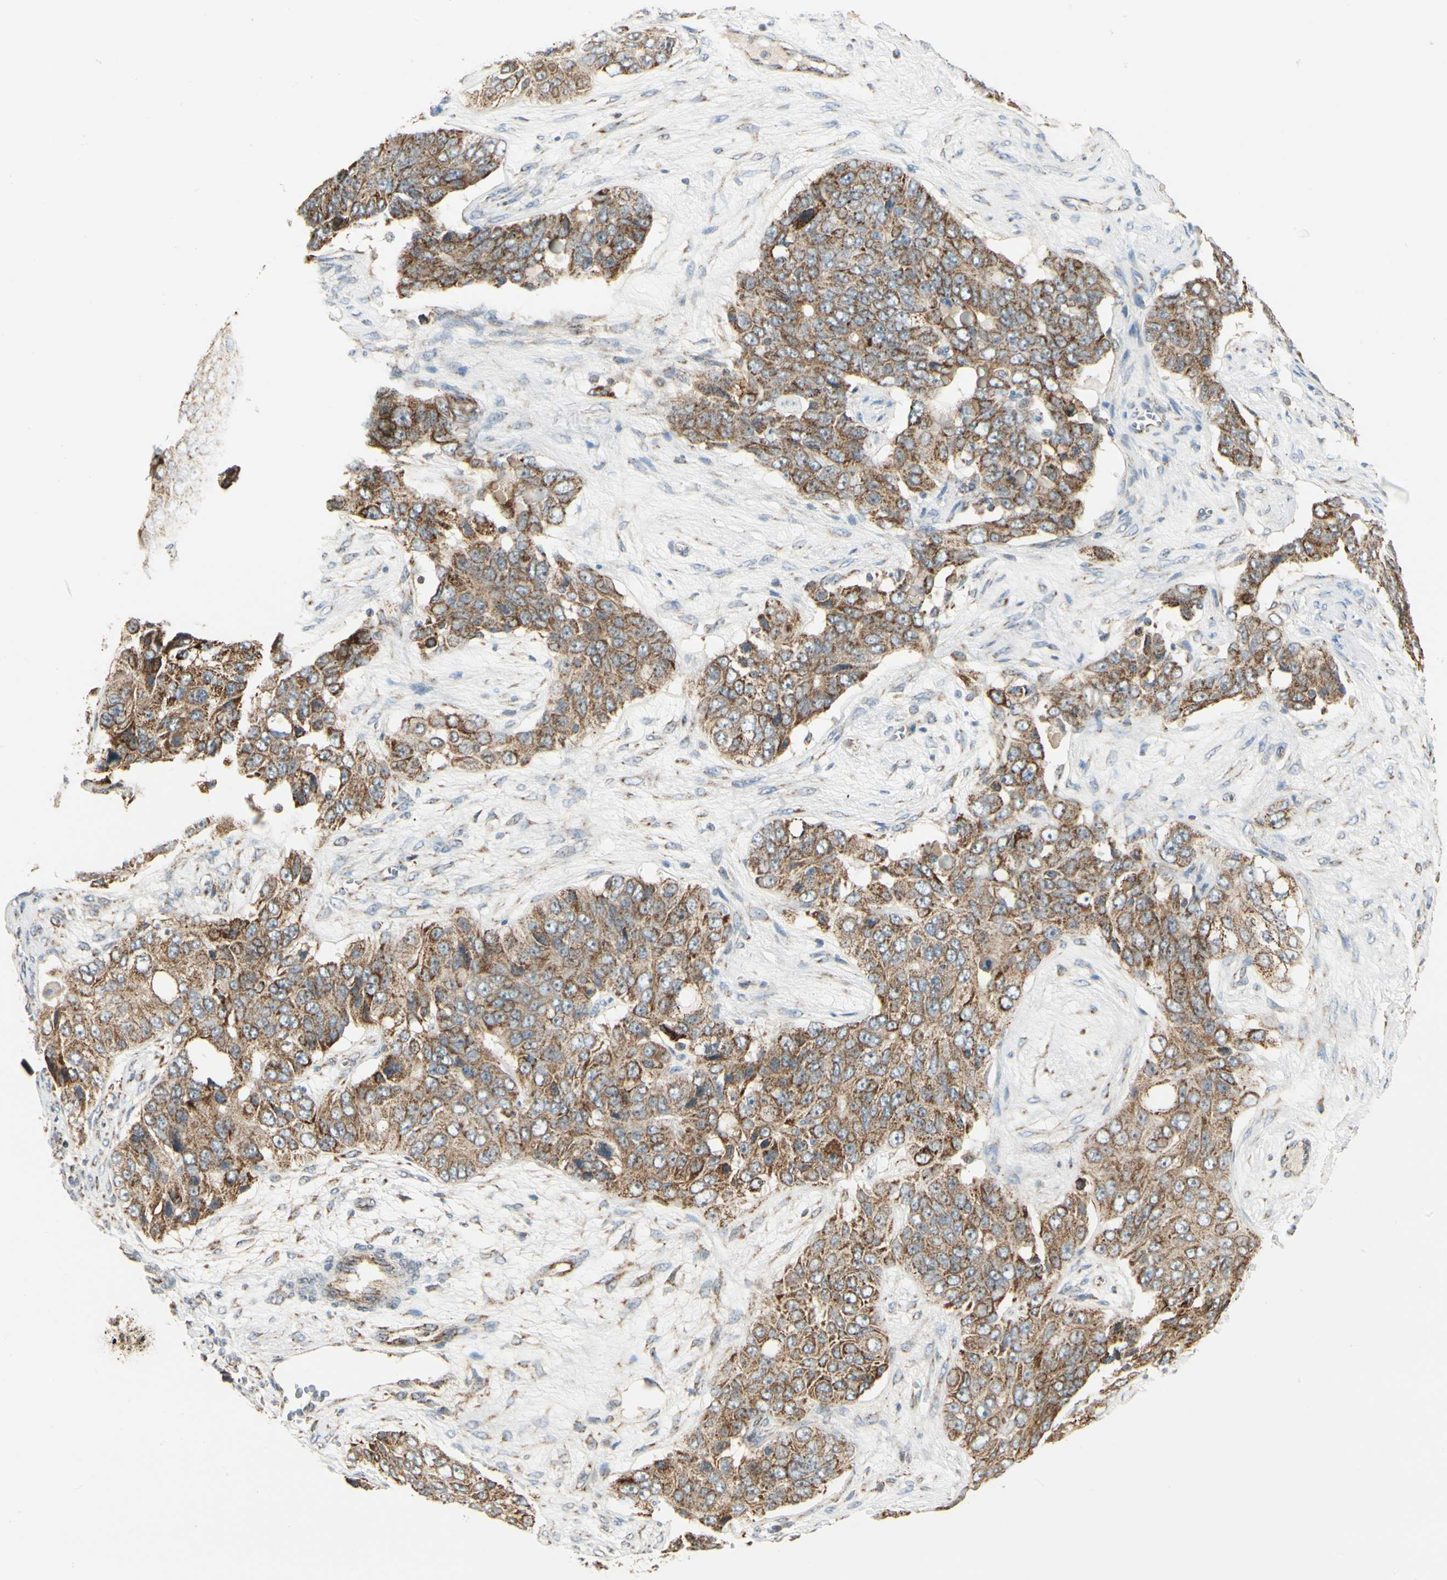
{"staining": {"intensity": "moderate", "quantity": ">75%", "location": "cytoplasmic/membranous"}, "tissue": "ovarian cancer", "cell_type": "Tumor cells", "image_type": "cancer", "snomed": [{"axis": "morphology", "description": "Carcinoma, endometroid"}, {"axis": "topography", "description": "Ovary"}], "caption": "DAB (3,3'-diaminobenzidine) immunohistochemical staining of ovarian cancer (endometroid carcinoma) shows moderate cytoplasmic/membranous protein staining in approximately >75% of tumor cells.", "gene": "ANKS6", "patient": {"sex": "female", "age": 51}}